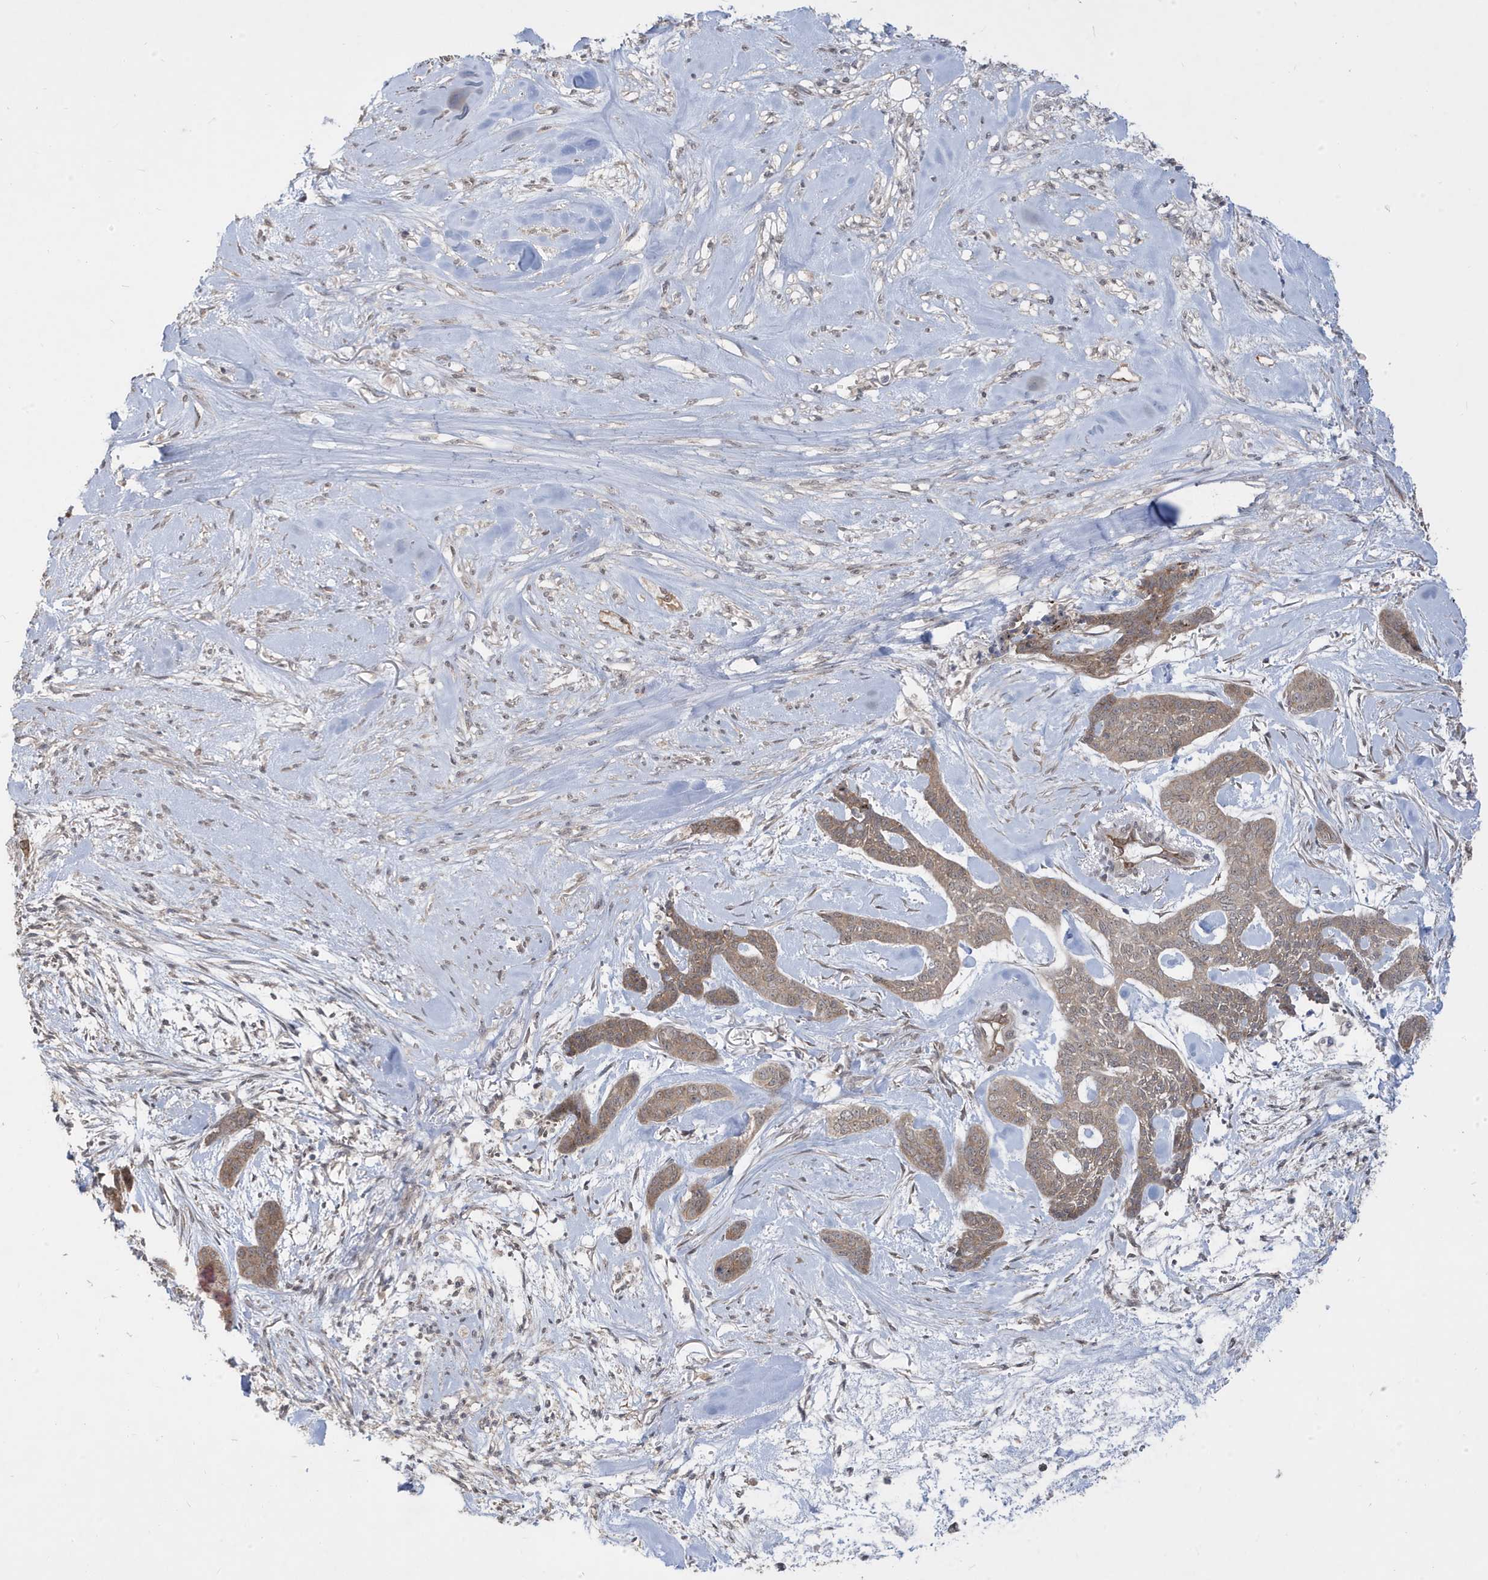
{"staining": {"intensity": "moderate", "quantity": ">75%", "location": "cytoplasmic/membranous"}, "tissue": "skin cancer", "cell_type": "Tumor cells", "image_type": "cancer", "snomed": [{"axis": "morphology", "description": "Basal cell carcinoma"}, {"axis": "topography", "description": "Skin"}], "caption": "Approximately >75% of tumor cells in basal cell carcinoma (skin) display moderate cytoplasmic/membranous protein positivity as visualized by brown immunohistochemical staining.", "gene": "DNAJC12", "patient": {"sex": "female", "age": 64}}